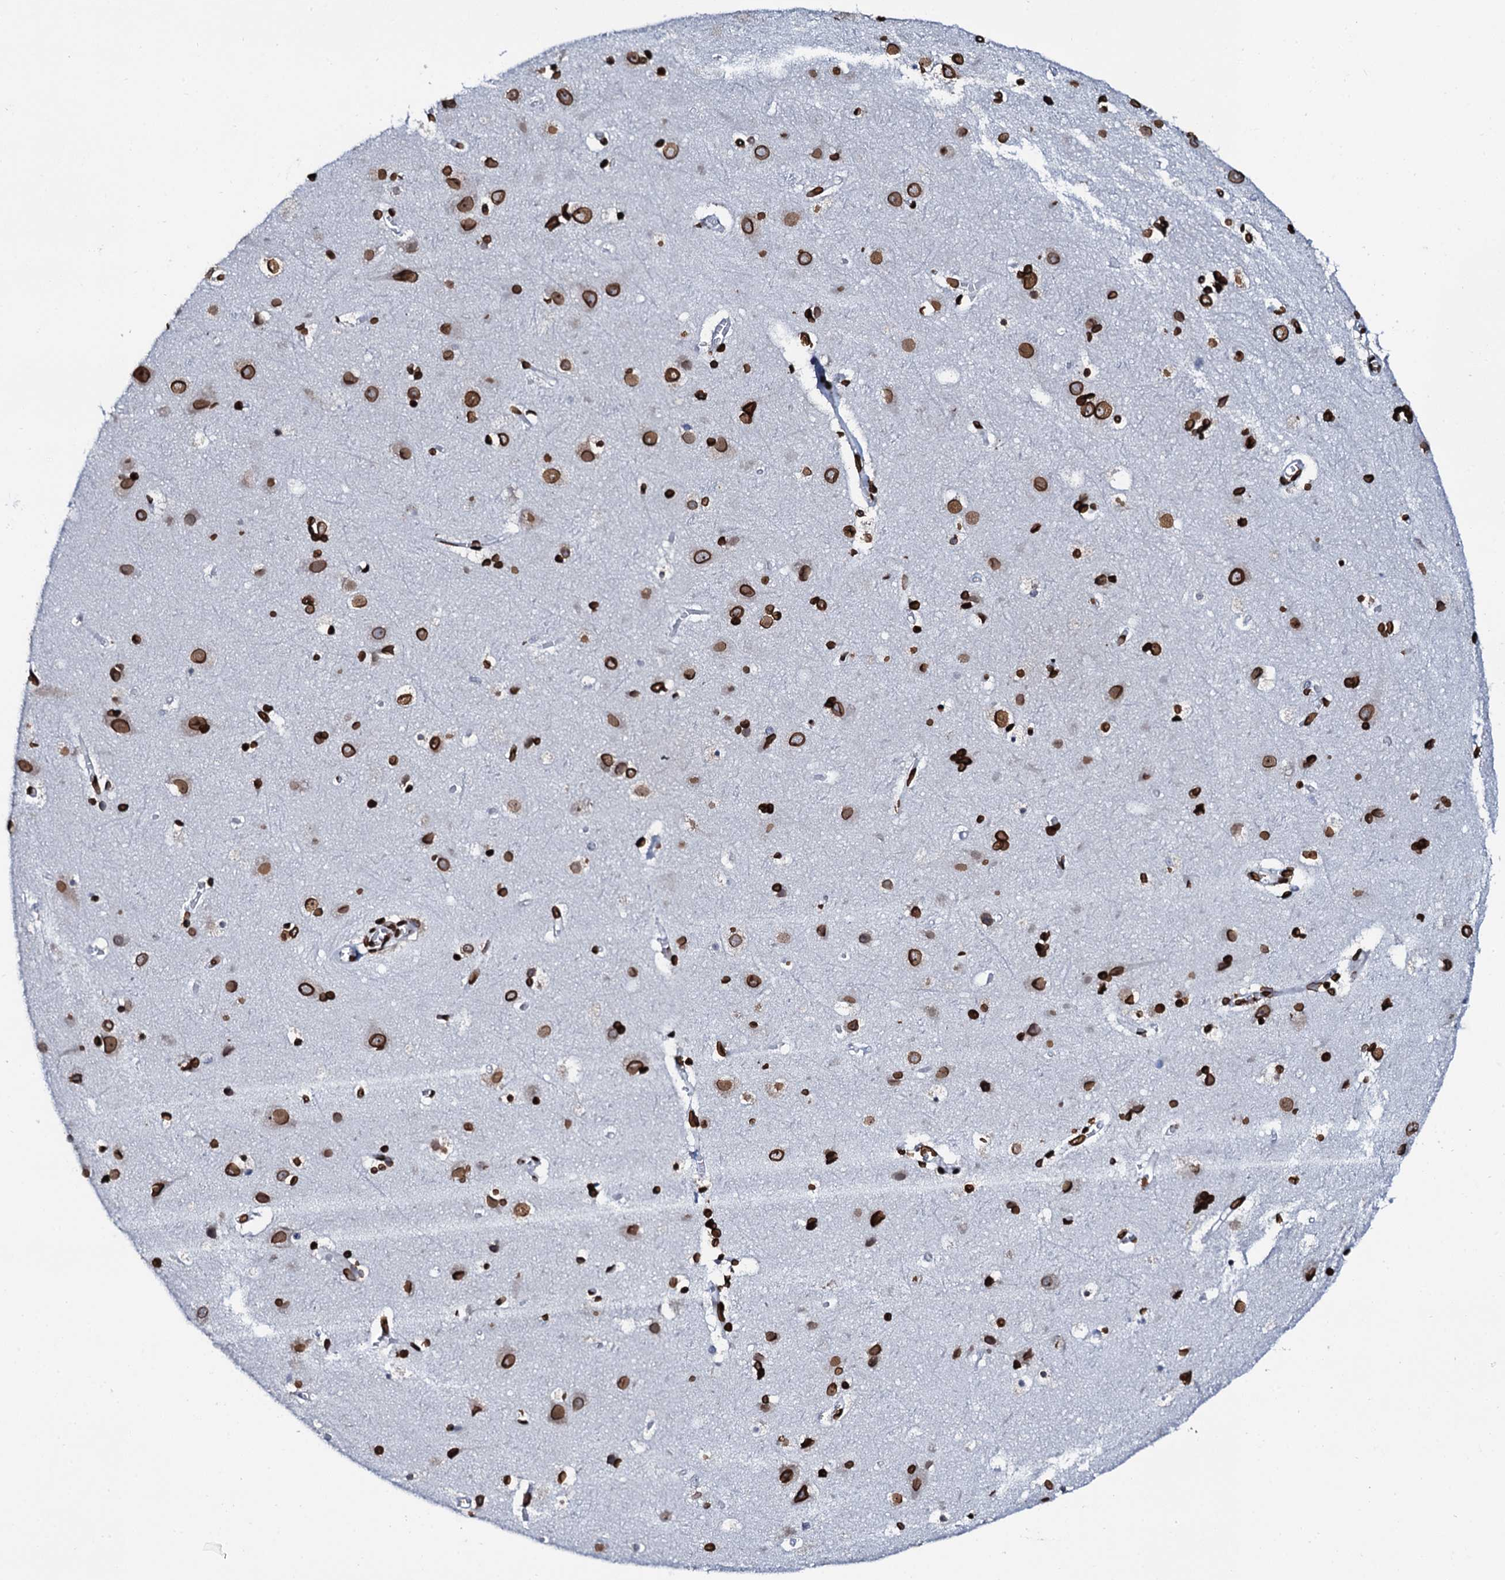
{"staining": {"intensity": "strong", "quantity": ">75%", "location": "nuclear"}, "tissue": "cerebral cortex", "cell_type": "Endothelial cells", "image_type": "normal", "snomed": [{"axis": "morphology", "description": "Normal tissue, NOS"}, {"axis": "topography", "description": "Cerebral cortex"}], "caption": "This is a histology image of immunohistochemistry staining of unremarkable cerebral cortex, which shows strong positivity in the nuclear of endothelial cells.", "gene": "KATNAL2", "patient": {"sex": "male", "age": 54}}